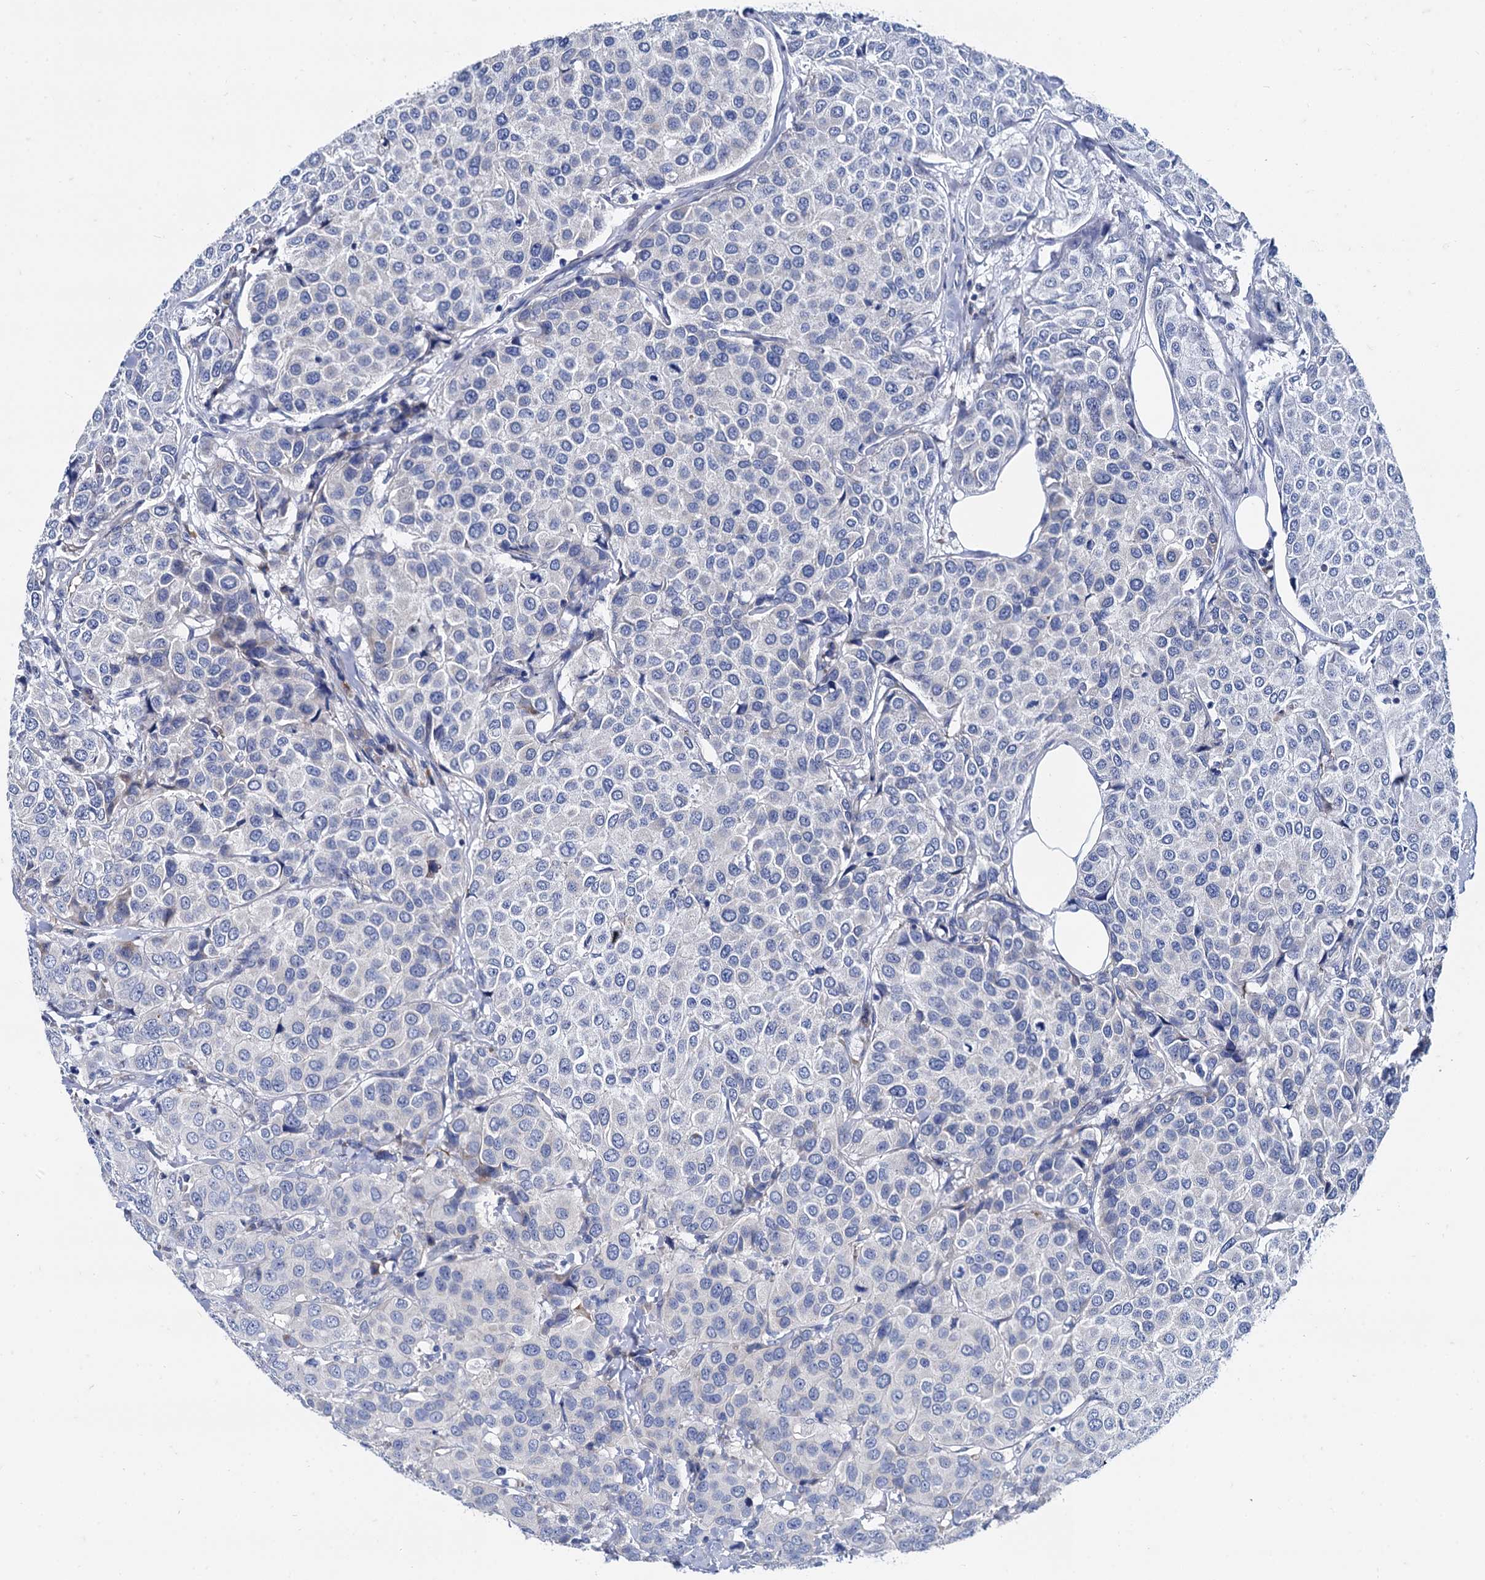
{"staining": {"intensity": "negative", "quantity": "none", "location": "none"}, "tissue": "breast cancer", "cell_type": "Tumor cells", "image_type": "cancer", "snomed": [{"axis": "morphology", "description": "Duct carcinoma"}, {"axis": "topography", "description": "Breast"}], "caption": "Tumor cells show no significant positivity in infiltrating ductal carcinoma (breast).", "gene": "FOXR2", "patient": {"sex": "female", "age": 55}}